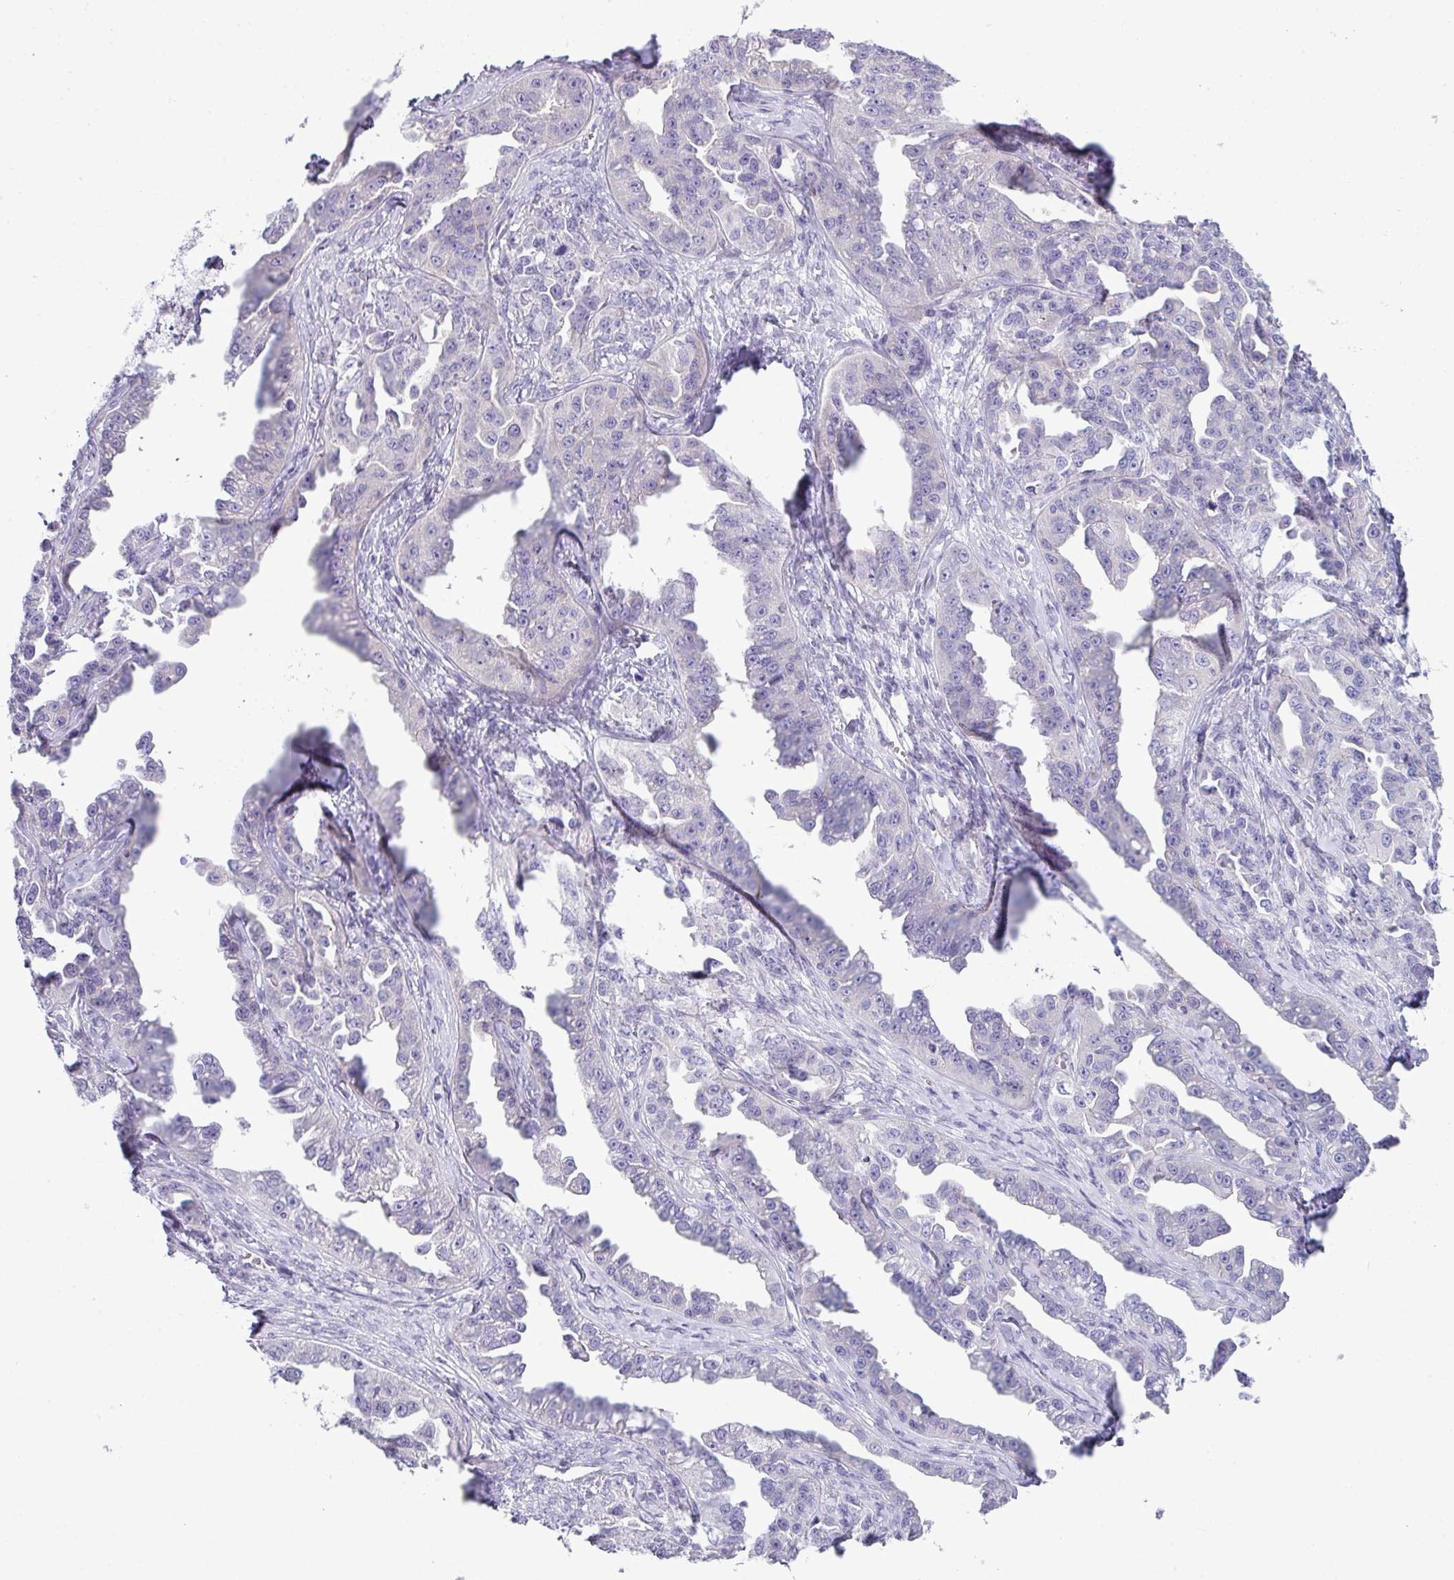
{"staining": {"intensity": "negative", "quantity": "none", "location": "none"}, "tissue": "ovarian cancer", "cell_type": "Tumor cells", "image_type": "cancer", "snomed": [{"axis": "morphology", "description": "Cystadenocarcinoma, serous, NOS"}, {"axis": "topography", "description": "Ovary"}], "caption": "Human serous cystadenocarcinoma (ovarian) stained for a protein using immunohistochemistry (IHC) exhibits no positivity in tumor cells.", "gene": "ABCC5", "patient": {"sex": "female", "age": 75}}